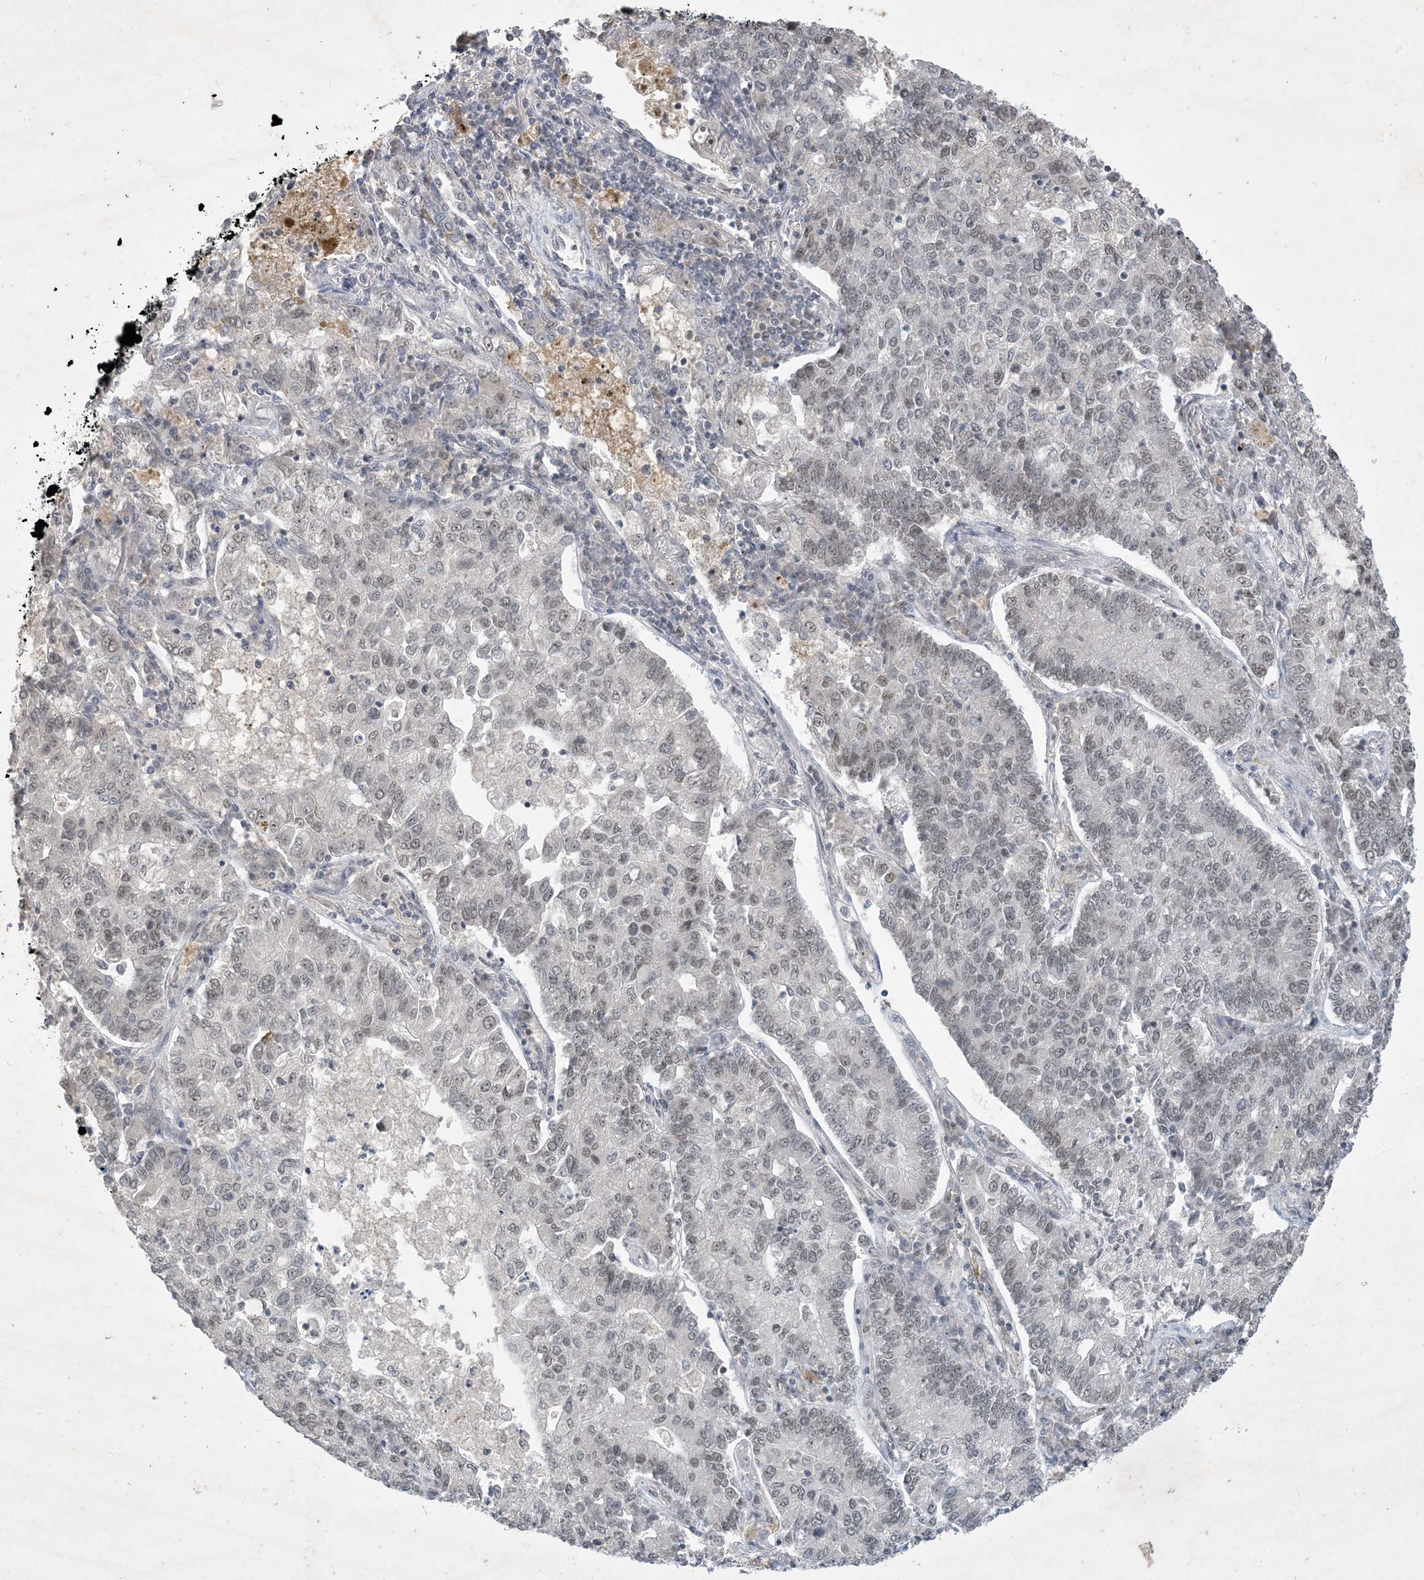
{"staining": {"intensity": "weak", "quantity": ">75%", "location": "nuclear"}, "tissue": "lung cancer", "cell_type": "Tumor cells", "image_type": "cancer", "snomed": [{"axis": "morphology", "description": "Adenocarcinoma, NOS"}, {"axis": "topography", "description": "Lung"}], "caption": "Protein expression analysis of lung cancer demonstrates weak nuclear staining in approximately >75% of tumor cells. (DAB (3,3'-diaminobenzidine) IHC with brightfield microscopy, high magnification).", "gene": "ZNF674", "patient": {"sex": "male", "age": 49}}